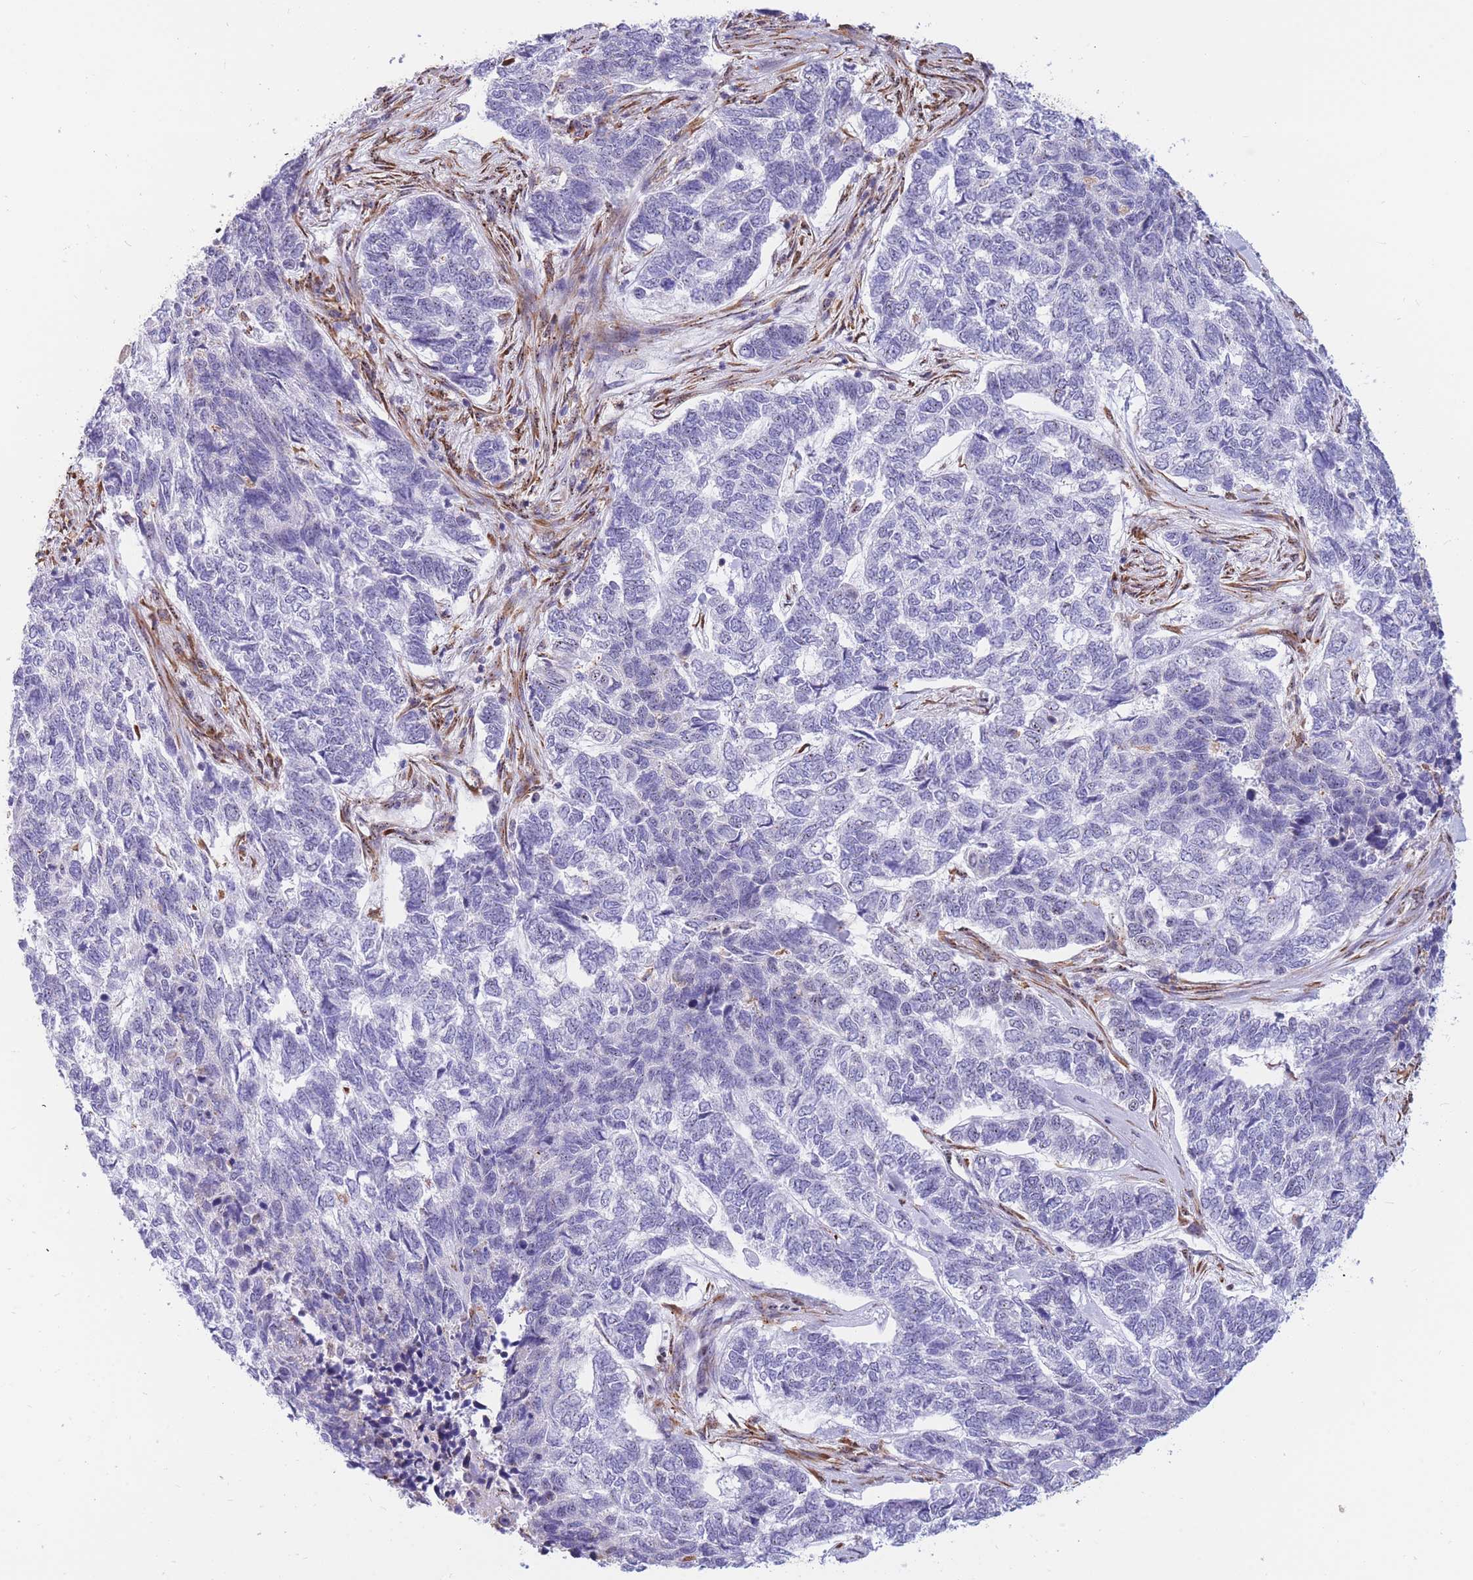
{"staining": {"intensity": "negative", "quantity": "none", "location": "none"}, "tissue": "skin cancer", "cell_type": "Tumor cells", "image_type": "cancer", "snomed": [{"axis": "morphology", "description": "Basal cell carcinoma"}, {"axis": "topography", "description": "Skin"}], "caption": "A photomicrograph of human skin cancer (basal cell carcinoma) is negative for staining in tumor cells.", "gene": "FAM153A", "patient": {"sex": "female", "age": 65}}